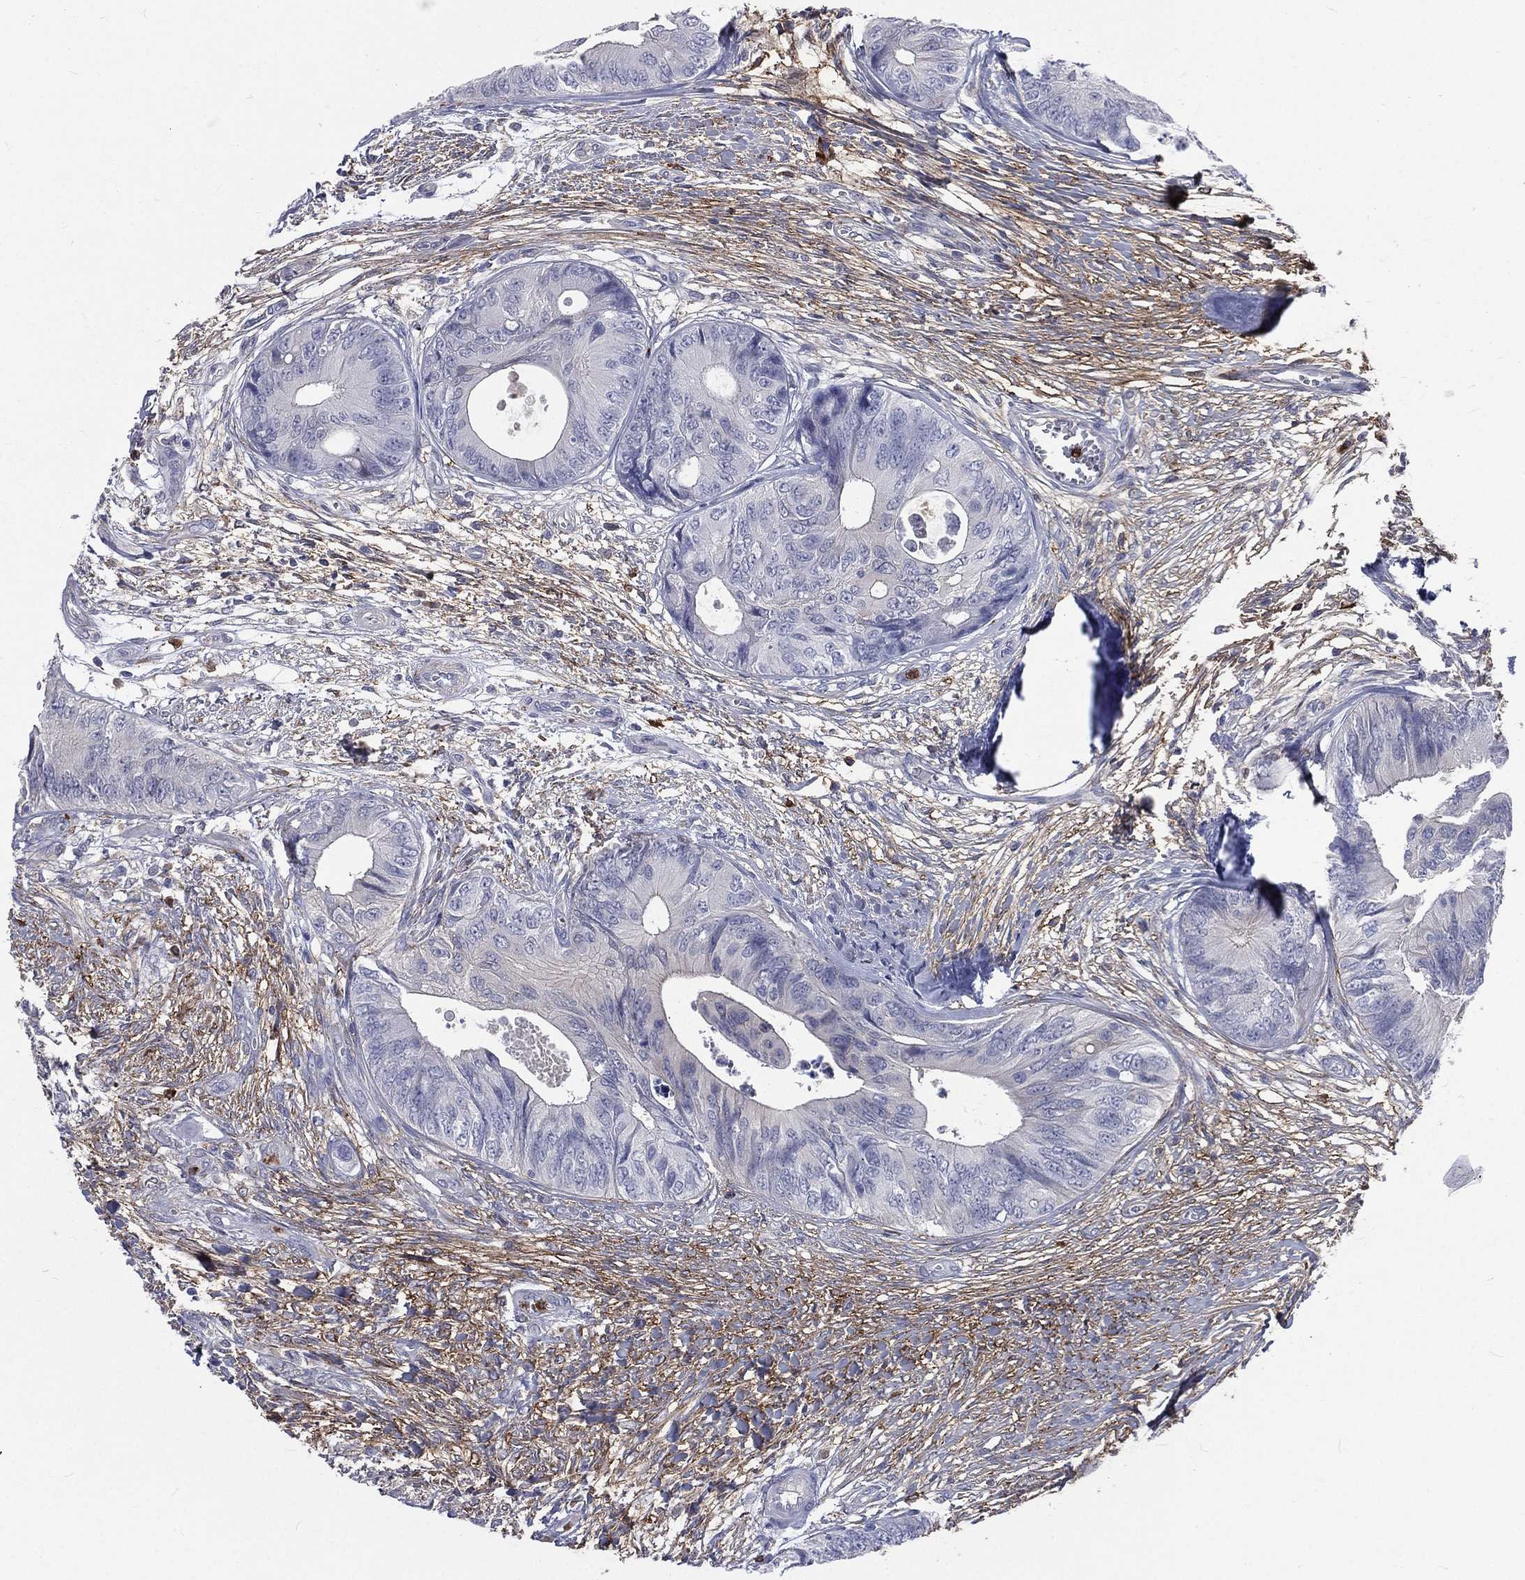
{"staining": {"intensity": "negative", "quantity": "none", "location": "none"}, "tissue": "colorectal cancer", "cell_type": "Tumor cells", "image_type": "cancer", "snomed": [{"axis": "morphology", "description": "Normal tissue, NOS"}, {"axis": "morphology", "description": "Adenocarcinoma, NOS"}, {"axis": "topography", "description": "Colon"}], "caption": "Immunohistochemistry histopathology image of human colorectal adenocarcinoma stained for a protein (brown), which displays no staining in tumor cells. (DAB (3,3'-diaminobenzidine) immunohistochemistry (IHC), high magnification).", "gene": "BASP1", "patient": {"sex": "male", "age": 65}}